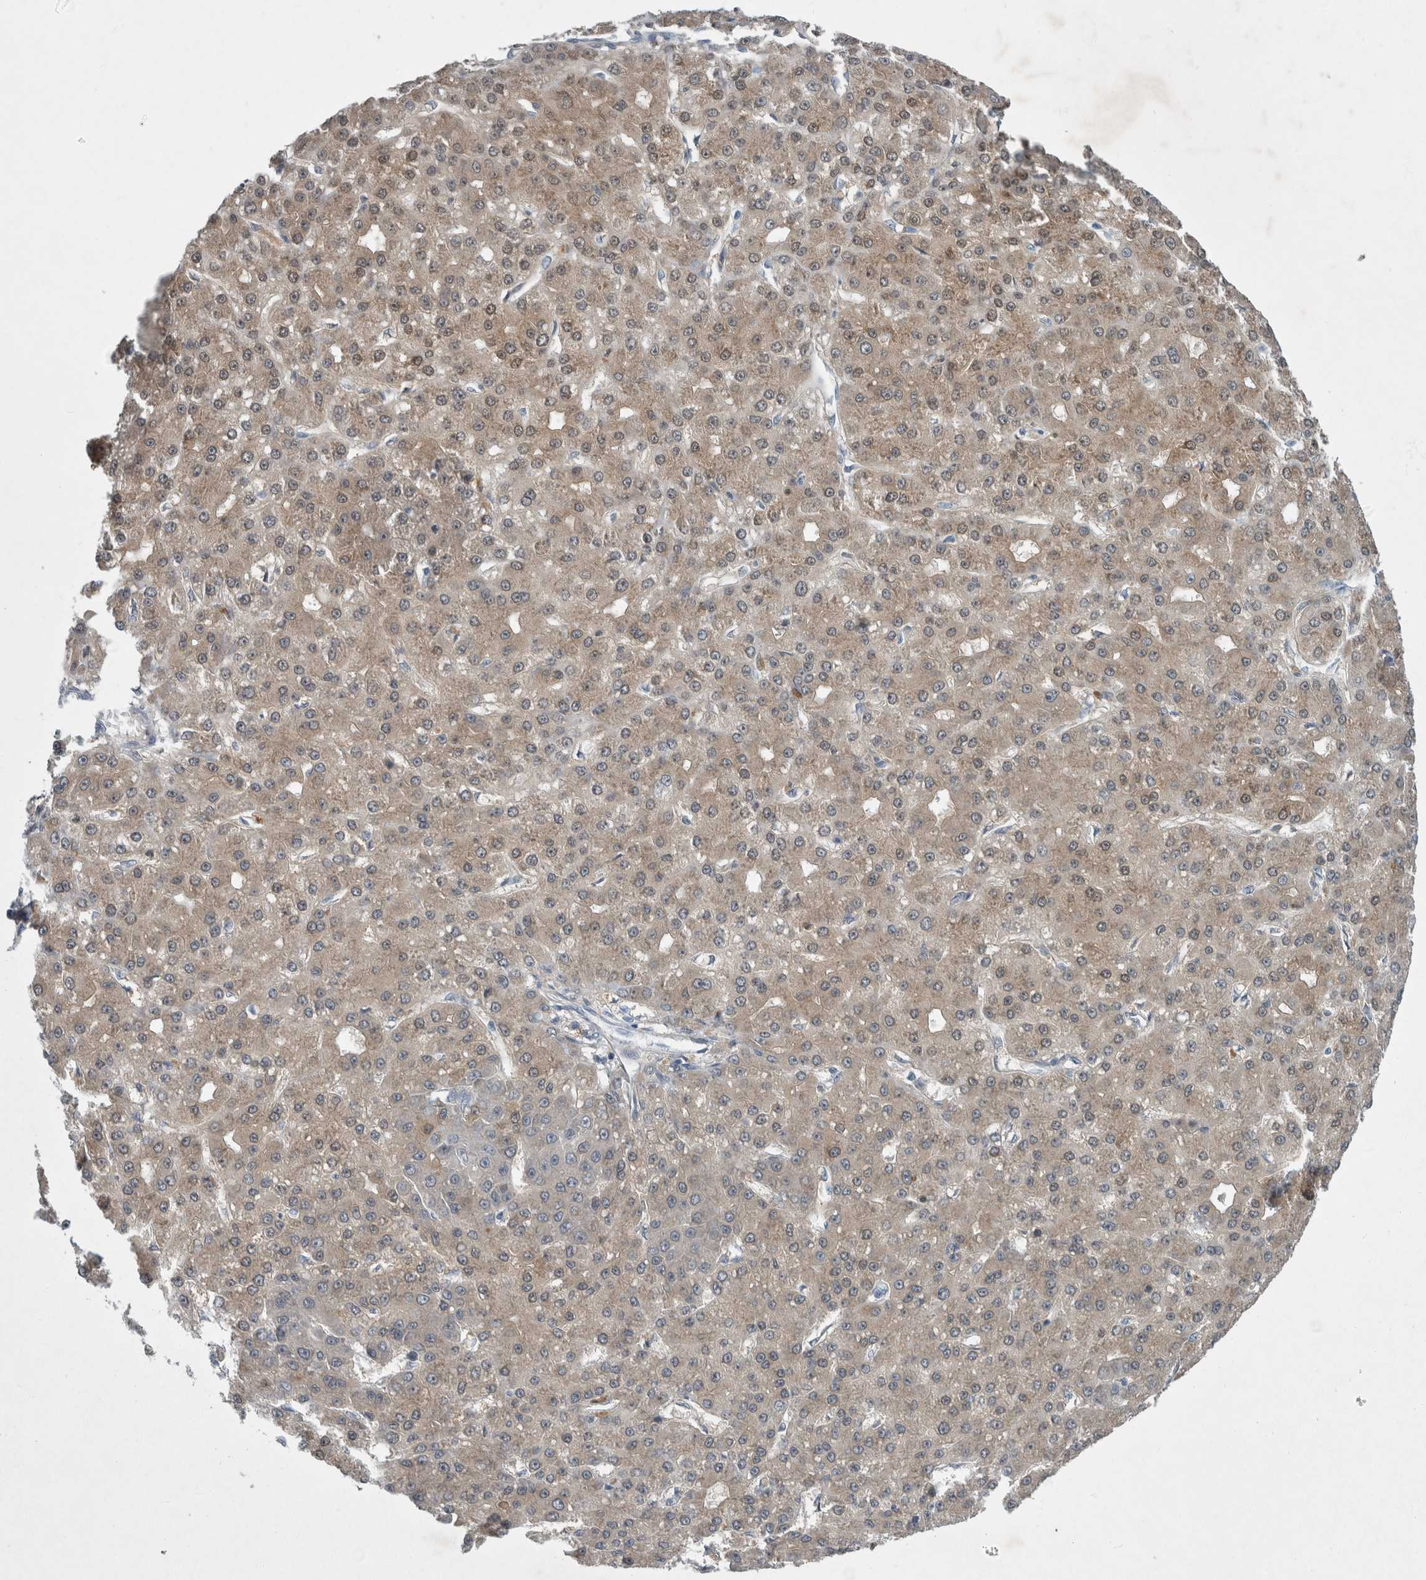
{"staining": {"intensity": "weak", "quantity": "25%-75%", "location": "cytoplasmic/membranous"}, "tissue": "liver cancer", "cell_type": "Tumor cells", "image_type": "cancer", "snomed": [{"axis": "morphology", "description": "Carcinoma, Hepatocellular, NOS"}, {"axis": "topography", "description": "Liver"}], "caption": "Brown immunohistochemical staining in liver hepatocellular carcinoma reveals weak cytoplasmic/membranous positivity in about 25%-75% of tumor cells. Using DAB (3,3'-diaminobenzidine) (brown) and hematoxylin (blue) stains, captured at high magnification using brightfield microscopy.", "gene": "FAM83H", "patient": {"sex": "male", "age": 67}}